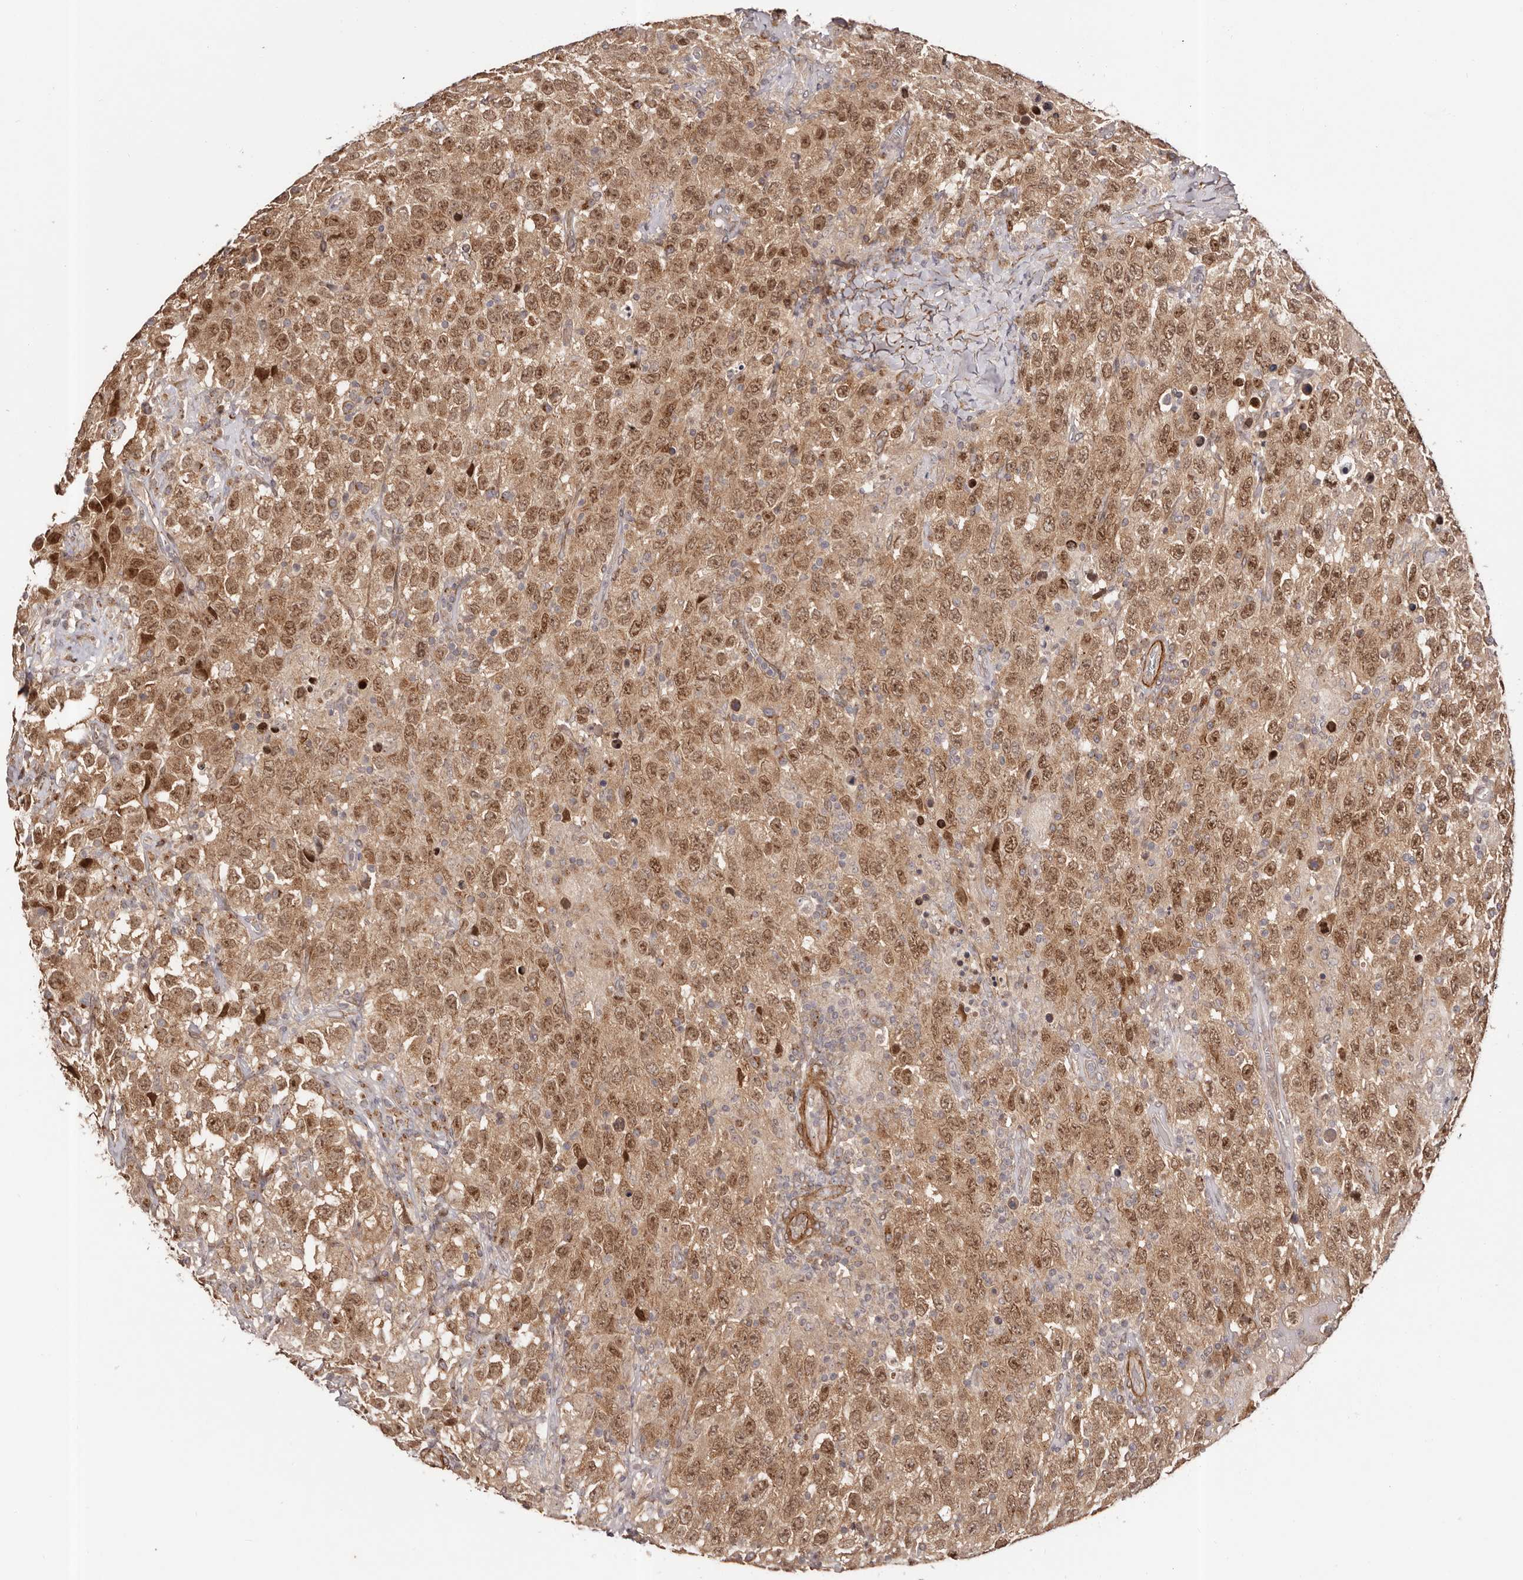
{"staining": {"intensity": "moderate", "quantity": ">75%", "location": "cytoplasmic/membranous,nuclear"}, "tissue": "testis cancer", "cell_type": "Tumor cells", "image_type": "cancer", "snomed": [{"axis": "morphology", "description": "Seminoma, NOS"}, {"axis": "topography", "description": "Testis"}], "caption": "A brown stain labels moderate cytoplasmic/membranous and nuclear staining of a protein in human testis cancer tumor cells.", "gene": "MICAL2", "patient": {"sex": "male", "age": 41}}